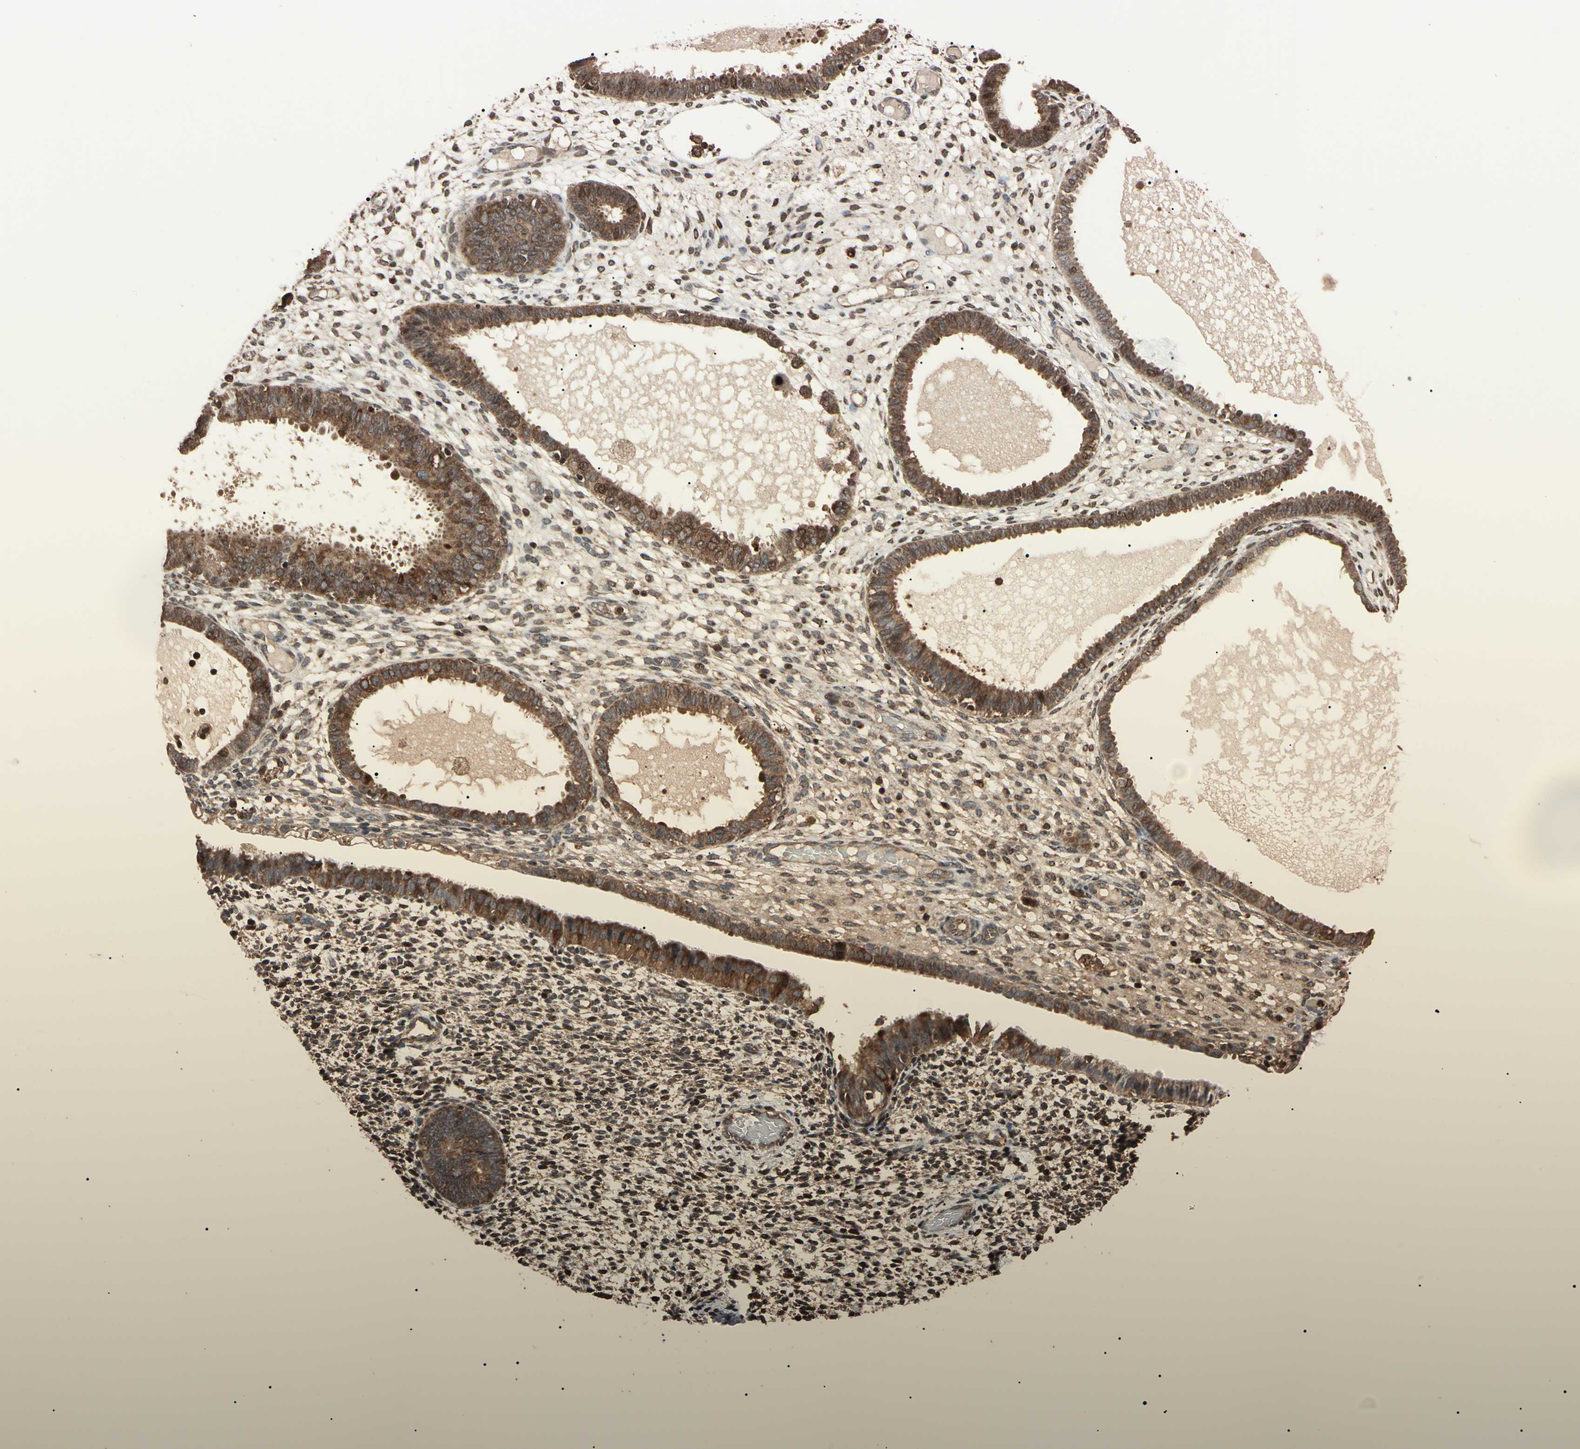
{"staining": {"intensity": "weak", "quantity": ">75%", "location": "cytoplasmic/membranous"}, "tissue": "endometrium", "cell_type": "Cells in endometrial stroma", "image_type": "normal", "snomed": [{"axis": "morphology", "description": "Normal tissue, NOS"}, {"axis": "topography", "description": "Endometrium"}], "caption": "IHC image of benign endometrium: endometrium stained using immunohistochemistry (IHC) shows low levels of weak protein expression localized specifically in the cytoplasmic/membranous of cells in endometrial stroma, appearing as a cytoplasmic/membranous brown color.", "gene": "TNFRSF1A", "patient": {"sex": "female", "age": 61}}